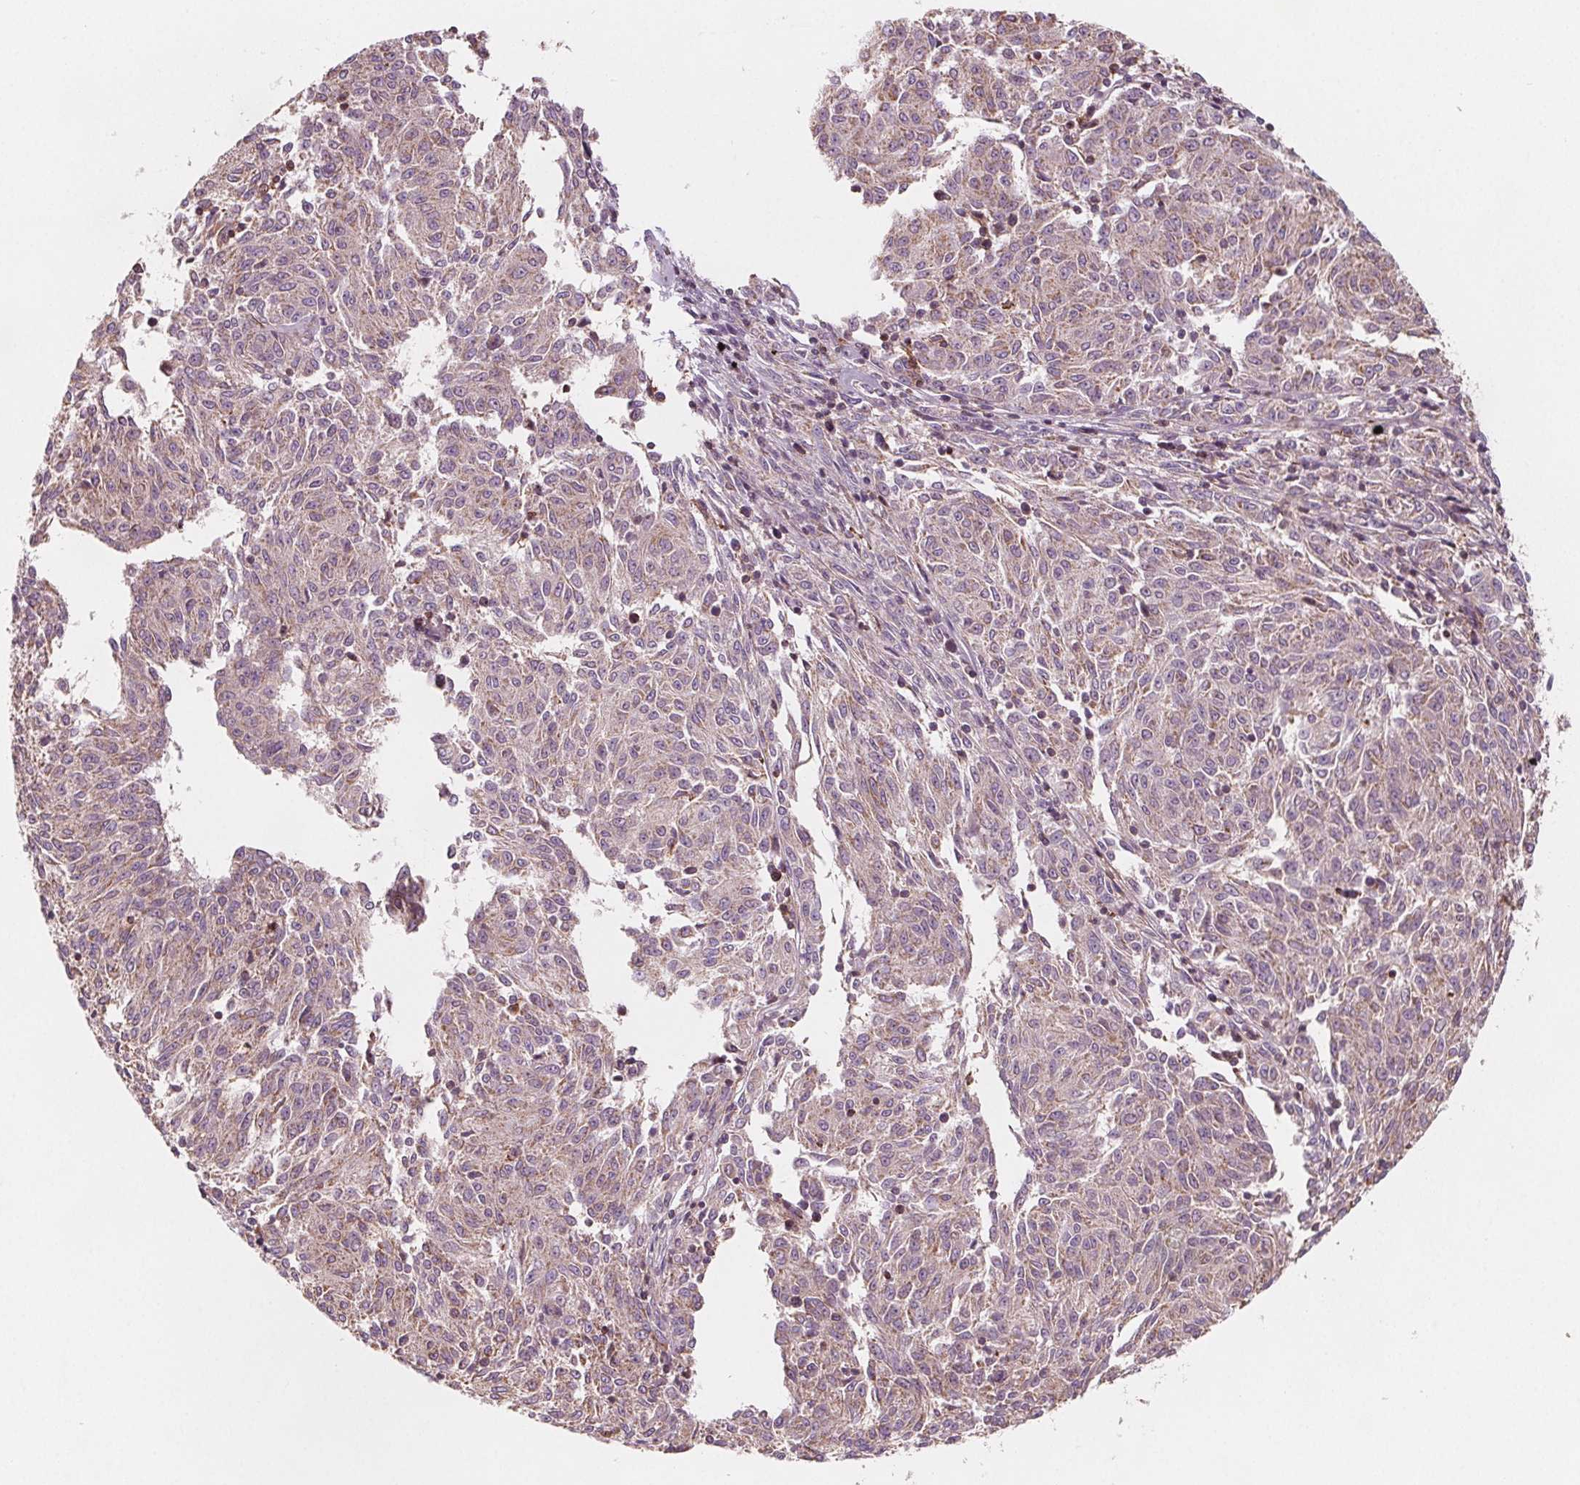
{"staining": {"intensity": "negative", "quantity": "none", "location": "none"}, "tissue": "melanoma", "cell_type": "Tumor cells", "image_type": "cancer", "snomed": [{"axis": "morphology", "description": "Malignant melanoma, NOS"}, {"axis": "topography", "description": "Skin"}], "caption": "DAB (3,3'-diaminobenzidine) immunohistochemical staining of melanoma shows no significant staining in tumor cells.", "gene": "ADAM33", "patient": {"sex": "female", "age": 72}}